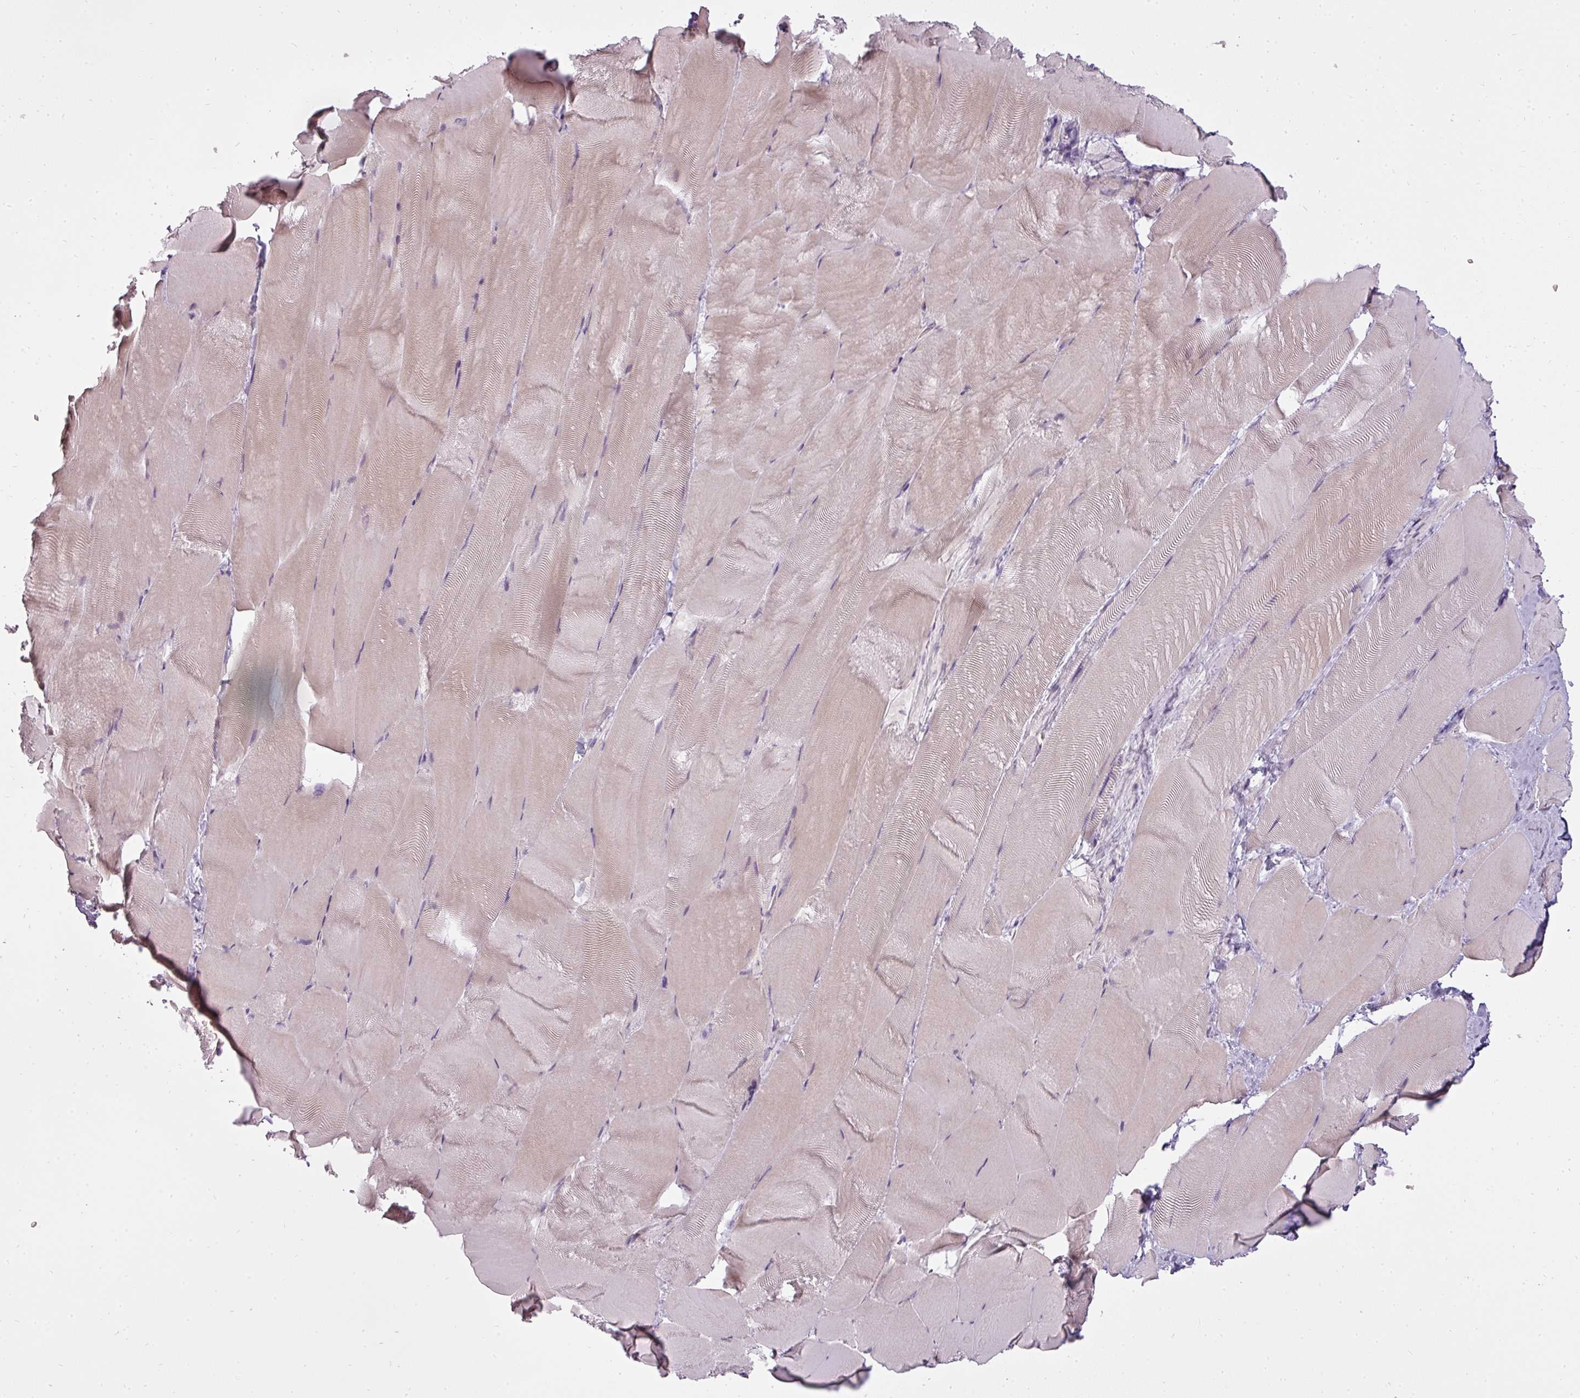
{"staining": {"intensity": "weak", "quantity": "25%-75%", "location": "cytoplasmic/membranous"}, "tissue": "skeletal muscle", "cell_type": "Myocytes", "image_type": "normal", "snomed": [{"axis": "morphology", "description": "Normal tissue, NOS"}, {"axis": "topography", "description": "Skeletal muscle"}], "caption": "Skeletal muscle stained with DAB immunohistochemistry demonstrates low levels of weak cytoplasmic/membranous expression in about 25%-75% of myocytes. (DAB (3,3'-diaminobenzidine) = brown stain, brightfield microscopy at high magnification).", "gene": "STK4", "patient": {"sex": "female", "age": 64}}